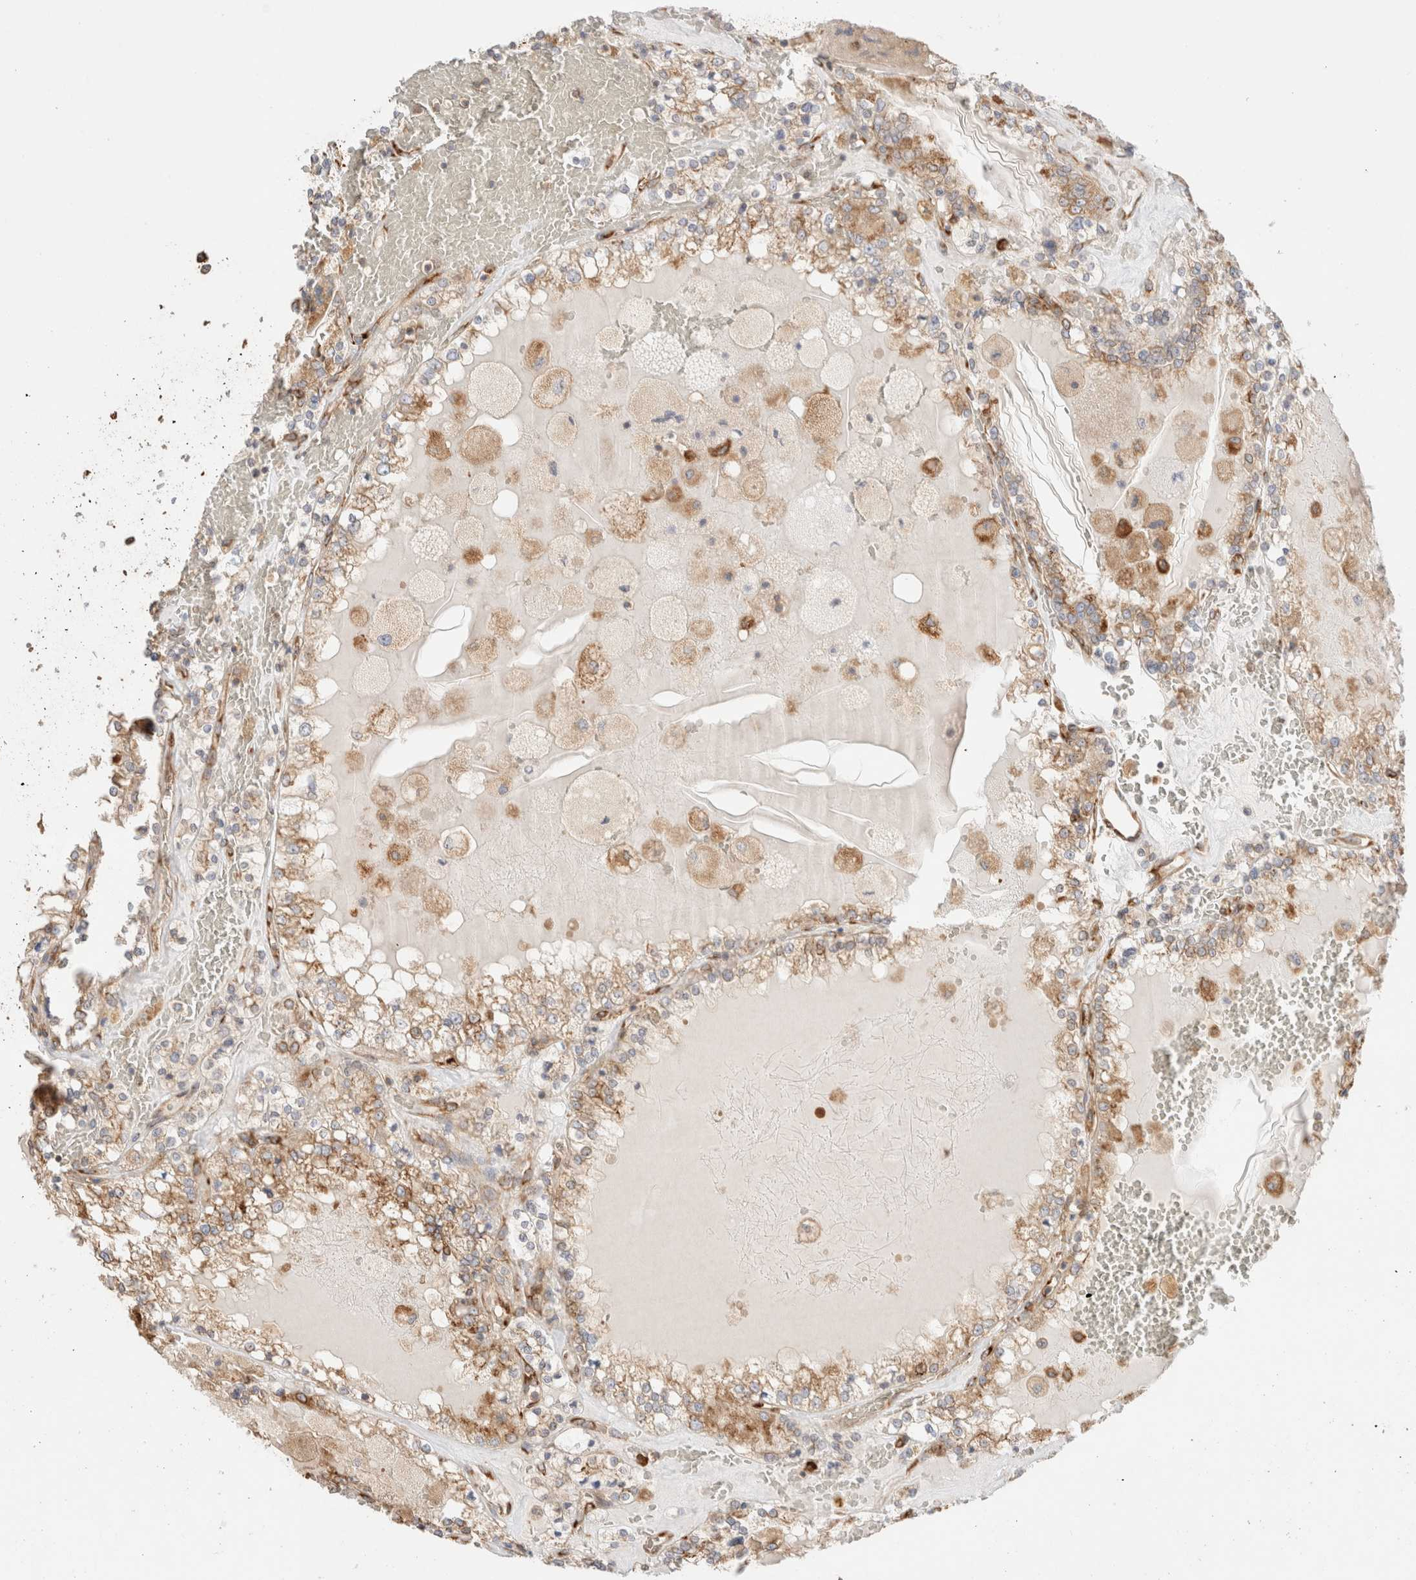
{"staining": {"intensity": "moderate", "quantity": ">75%", "location": "cytoplasmic/membranous"}, "tissue": "renal cancer", "cell_type": "Tumor cells", "image_type": "cancer", "snomed": [{"axis": "morphology", "description": "Adenocarcinoma, NOS"}, {"axis": "topography", "description": "Kidney"}], "caption": "Immunohistochemical staining of human renal cancer (adenocarcinoma) exhibits moderate cytoplasmic/membranous protein staining in about >75% of tumor cells. The staining was performed using DAB (3,3'-diaminobenzidine), with brown indicating positive protein expression. Nuclei are stained blue with hematoxylin.", "gene": "ZC2HC1A", "patient": {"sex": "female", "age": 56}}